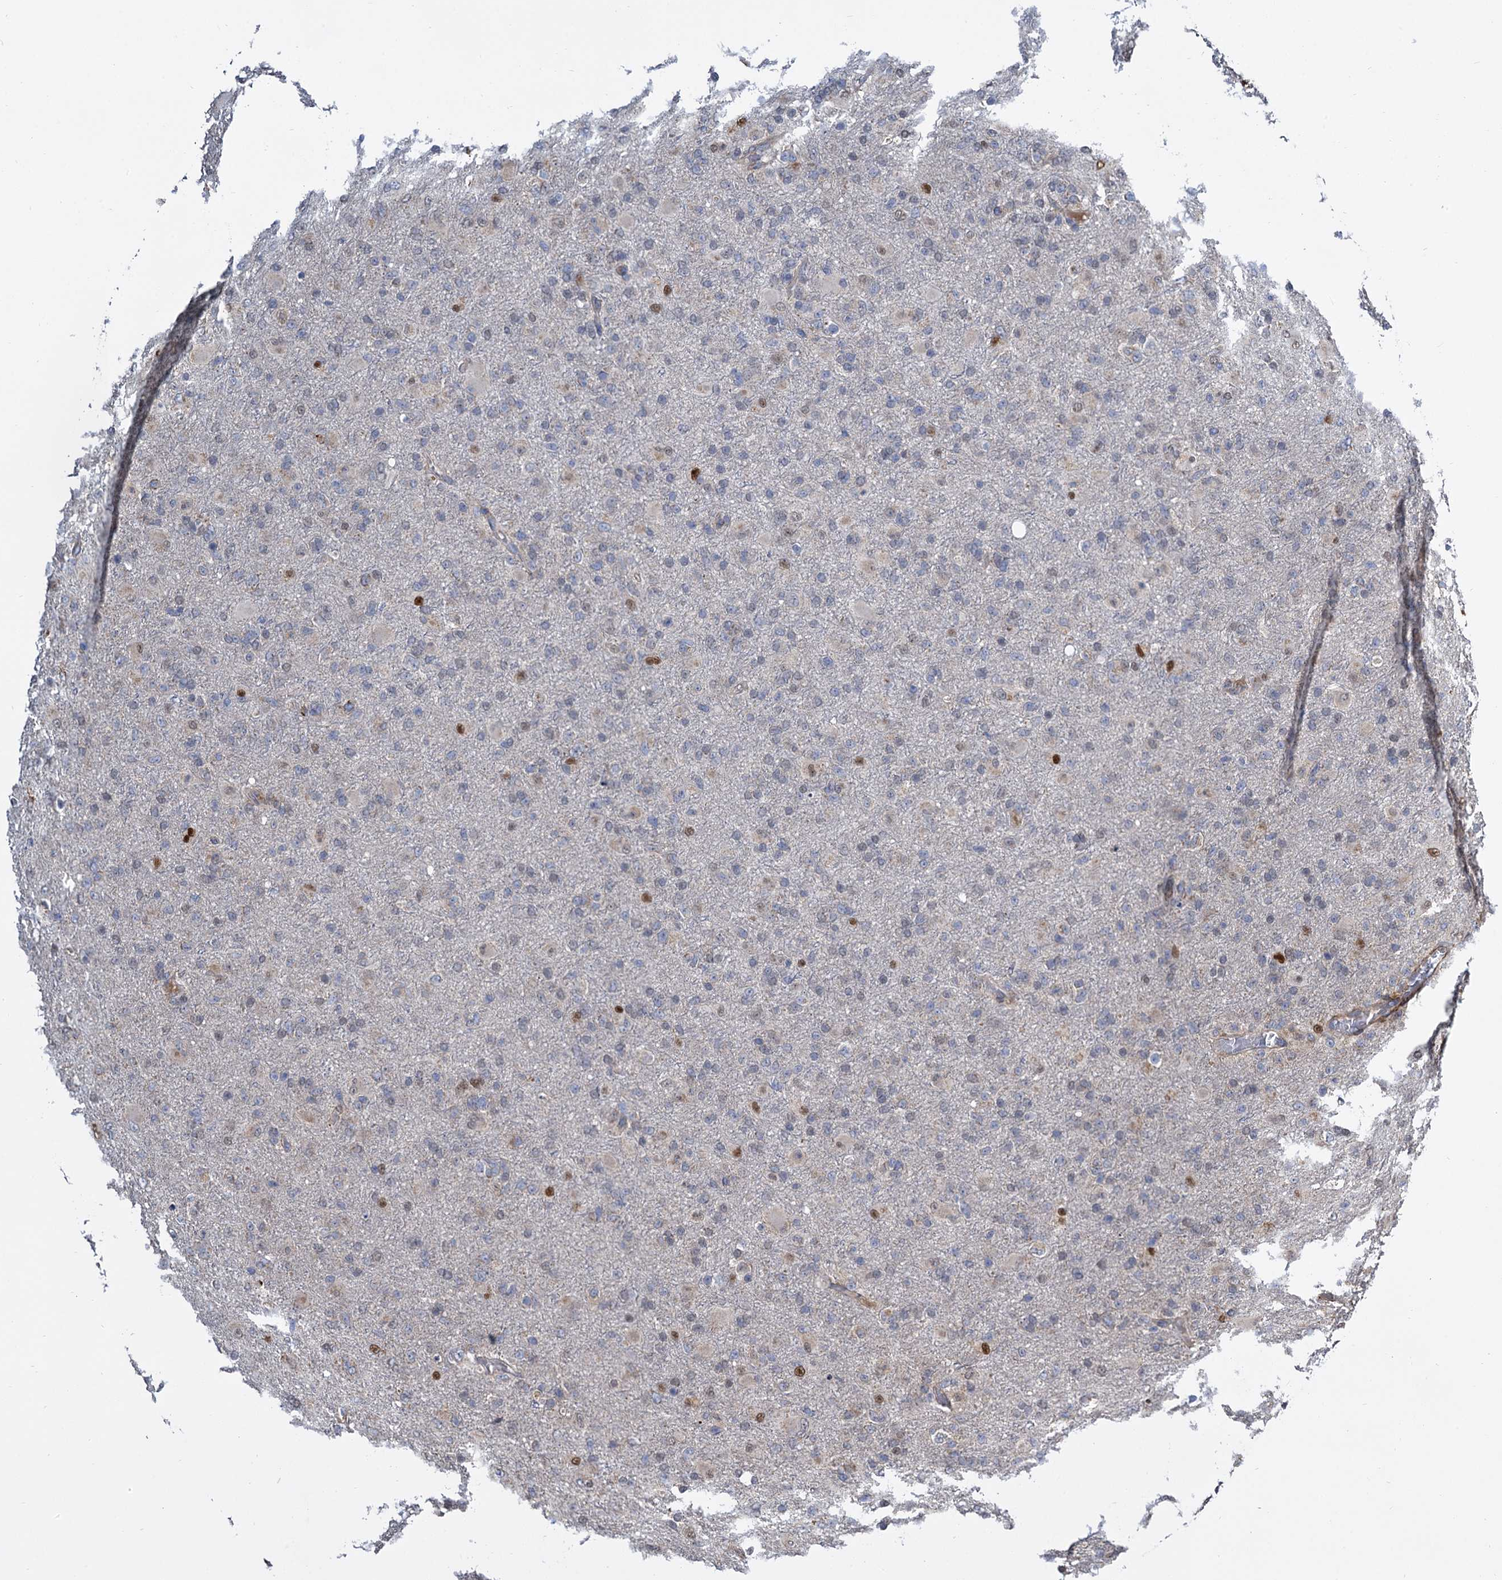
{"staining": {"intensity": "moderate", "quantity": "<25%", "location": "nuclear"}, "tissue": "glioma", "cell_type": "Tumor cells", "image_type": "cancer", "snomed": [{"axis": "morphology", "description": "Glioma, malignant, Low grade"}, {"axis": "topography", "description": "Brain"}], "caption": "High-power microscopy captured an immunohistochemistry micrograph of glioma, revealing moderate nuclear staining in approximately <25% of tumor cells. The staining was performed using DAB (3,3'-diaminobenzidine) to visualize the protein expression in brown, while the nuclei were stained in blue with hematoxylin (Magnification: 20x).", "gene": "ALKBH7", "patient": {"sex": "male", "age": 65}}